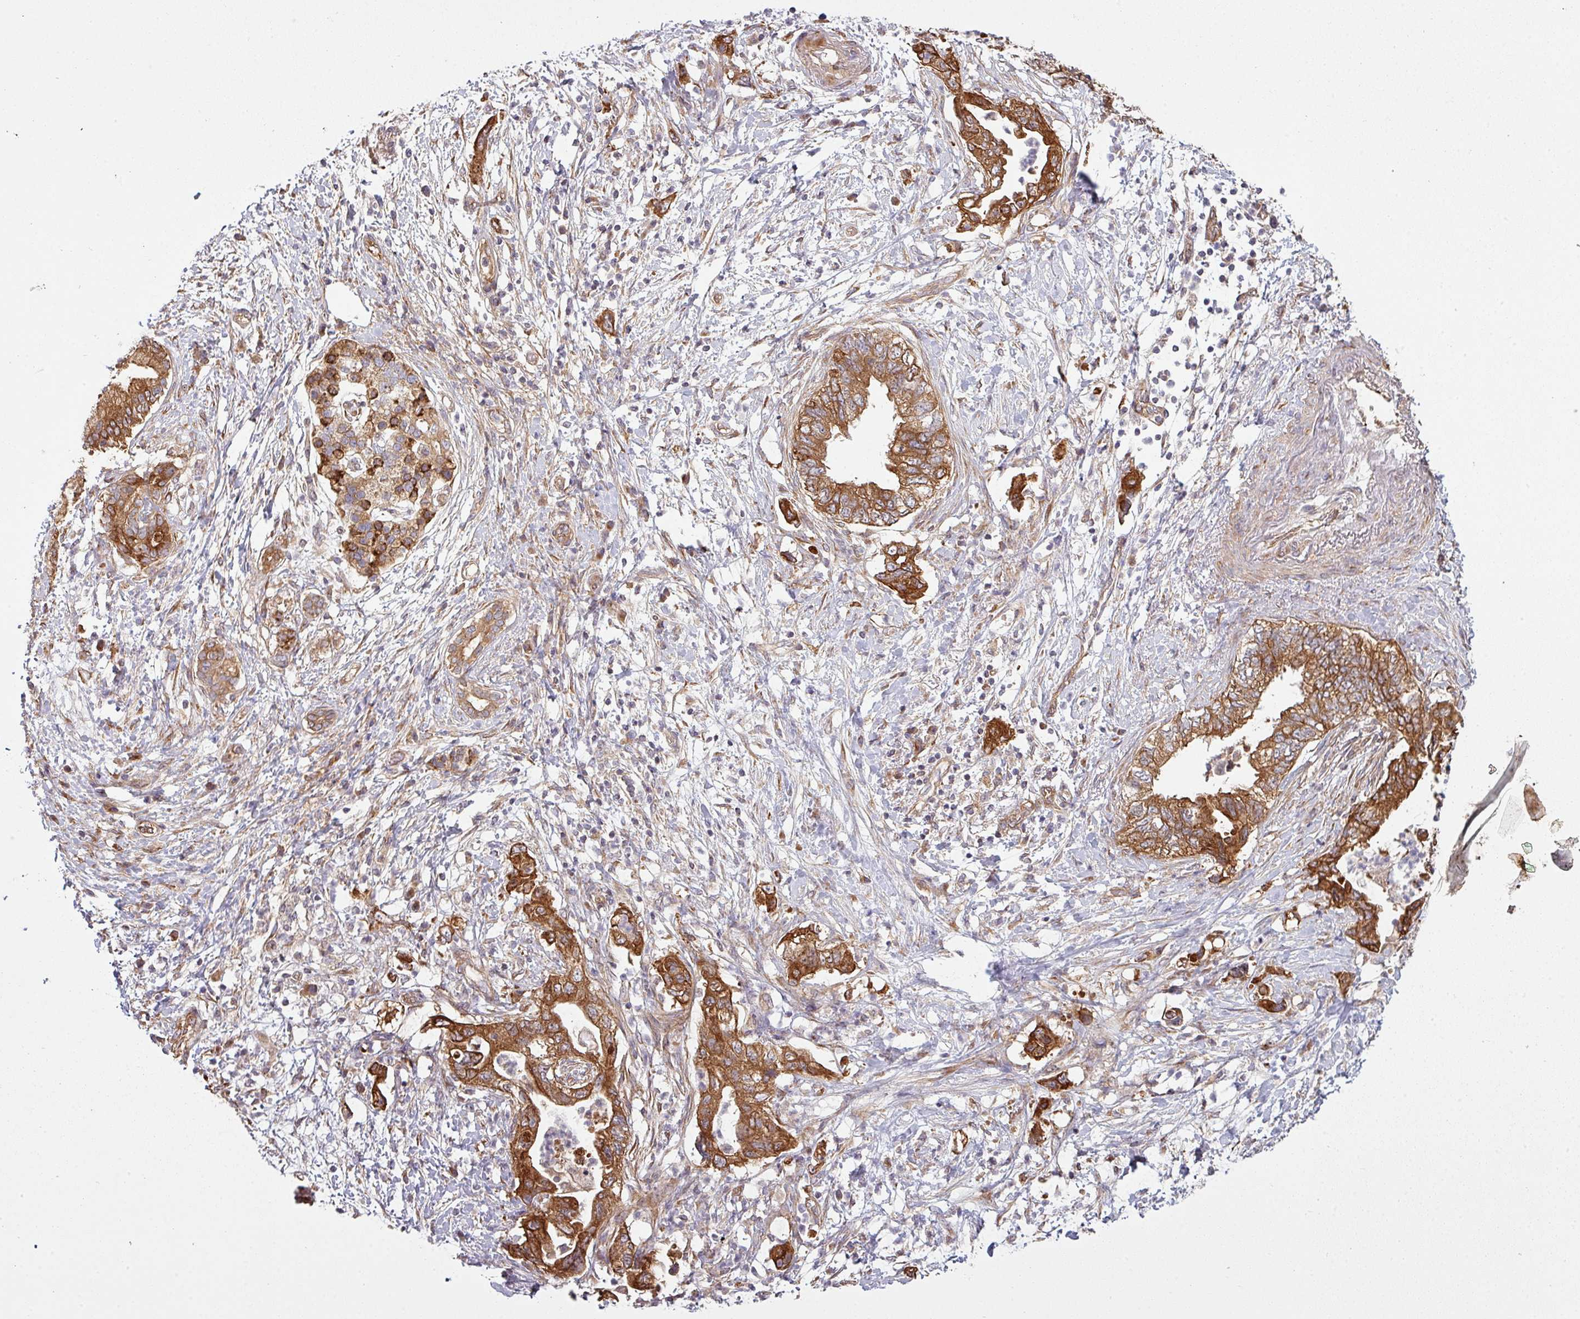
{"staining": {"intensity": "strong", "quantity": ">75%", "location": "cytoplasmic/membranous"}, "tissue": "pancreatic cancer", "cell_type": "Tumor cells", "image_type": "cancer", "snomed": [{"axis": "morphology", "description": "Adenocarcinoma, NOS"}, {"axis": "topography", "description": "Pancreas"}], "caption": "High-magnification brightfield microscopy of pancreatic cancer (adenocarcinoma) stained with DAB (brown) and counterstained with hematoxylin (blue). tumor cells exhibit strong cytoplasmic/membranous staining is identified in about>75% of cells.", "gene": "SNRNP25", "patient": {"sex": "female", "age": 73}}